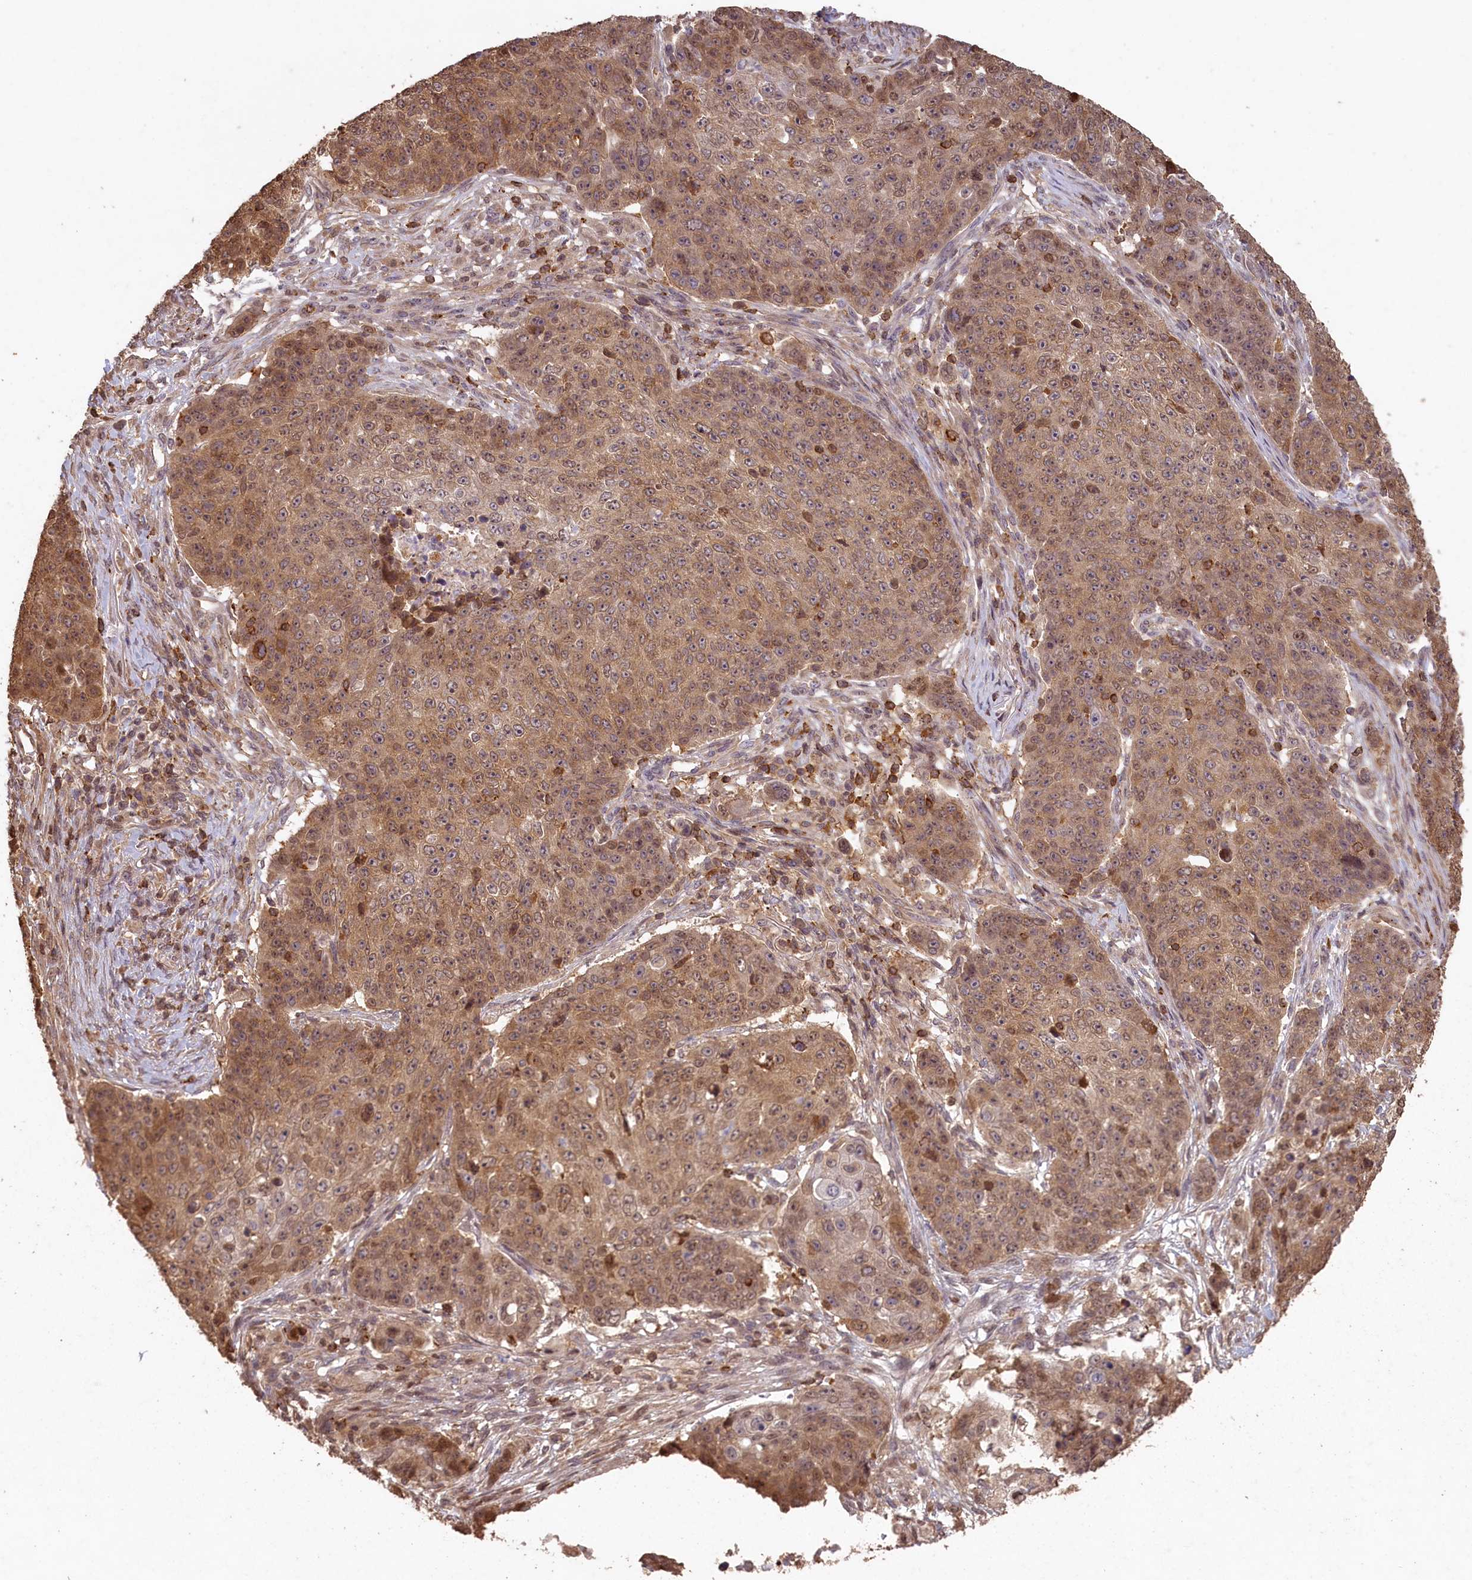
{"staining": {"intensity": "moderate", "quantity": ">75%", "location": "cytoplasmic/membranous,nuclear"}, "tissue": "lung cancer", "cell_type": "Tumor cells", "image_type": "cancer", "snomed": [{"axis": "morphology", "description": "Normal tissue, NOS"}, {"axis": "morphology", "description": "Squamous cell carcinoma, NOS"}, {"axis": "topography", "description": "Lymph node"}, {"axis": "topography", "description": "Lung"}], "caption": "A medium amount of moderate cytoplasmic/membranous and nuclear expression is seen in approximately >75% of tumor cells in lung cancer tissue.", "gene": "MADD", "patient": {"sex": "male", "age": 66}}